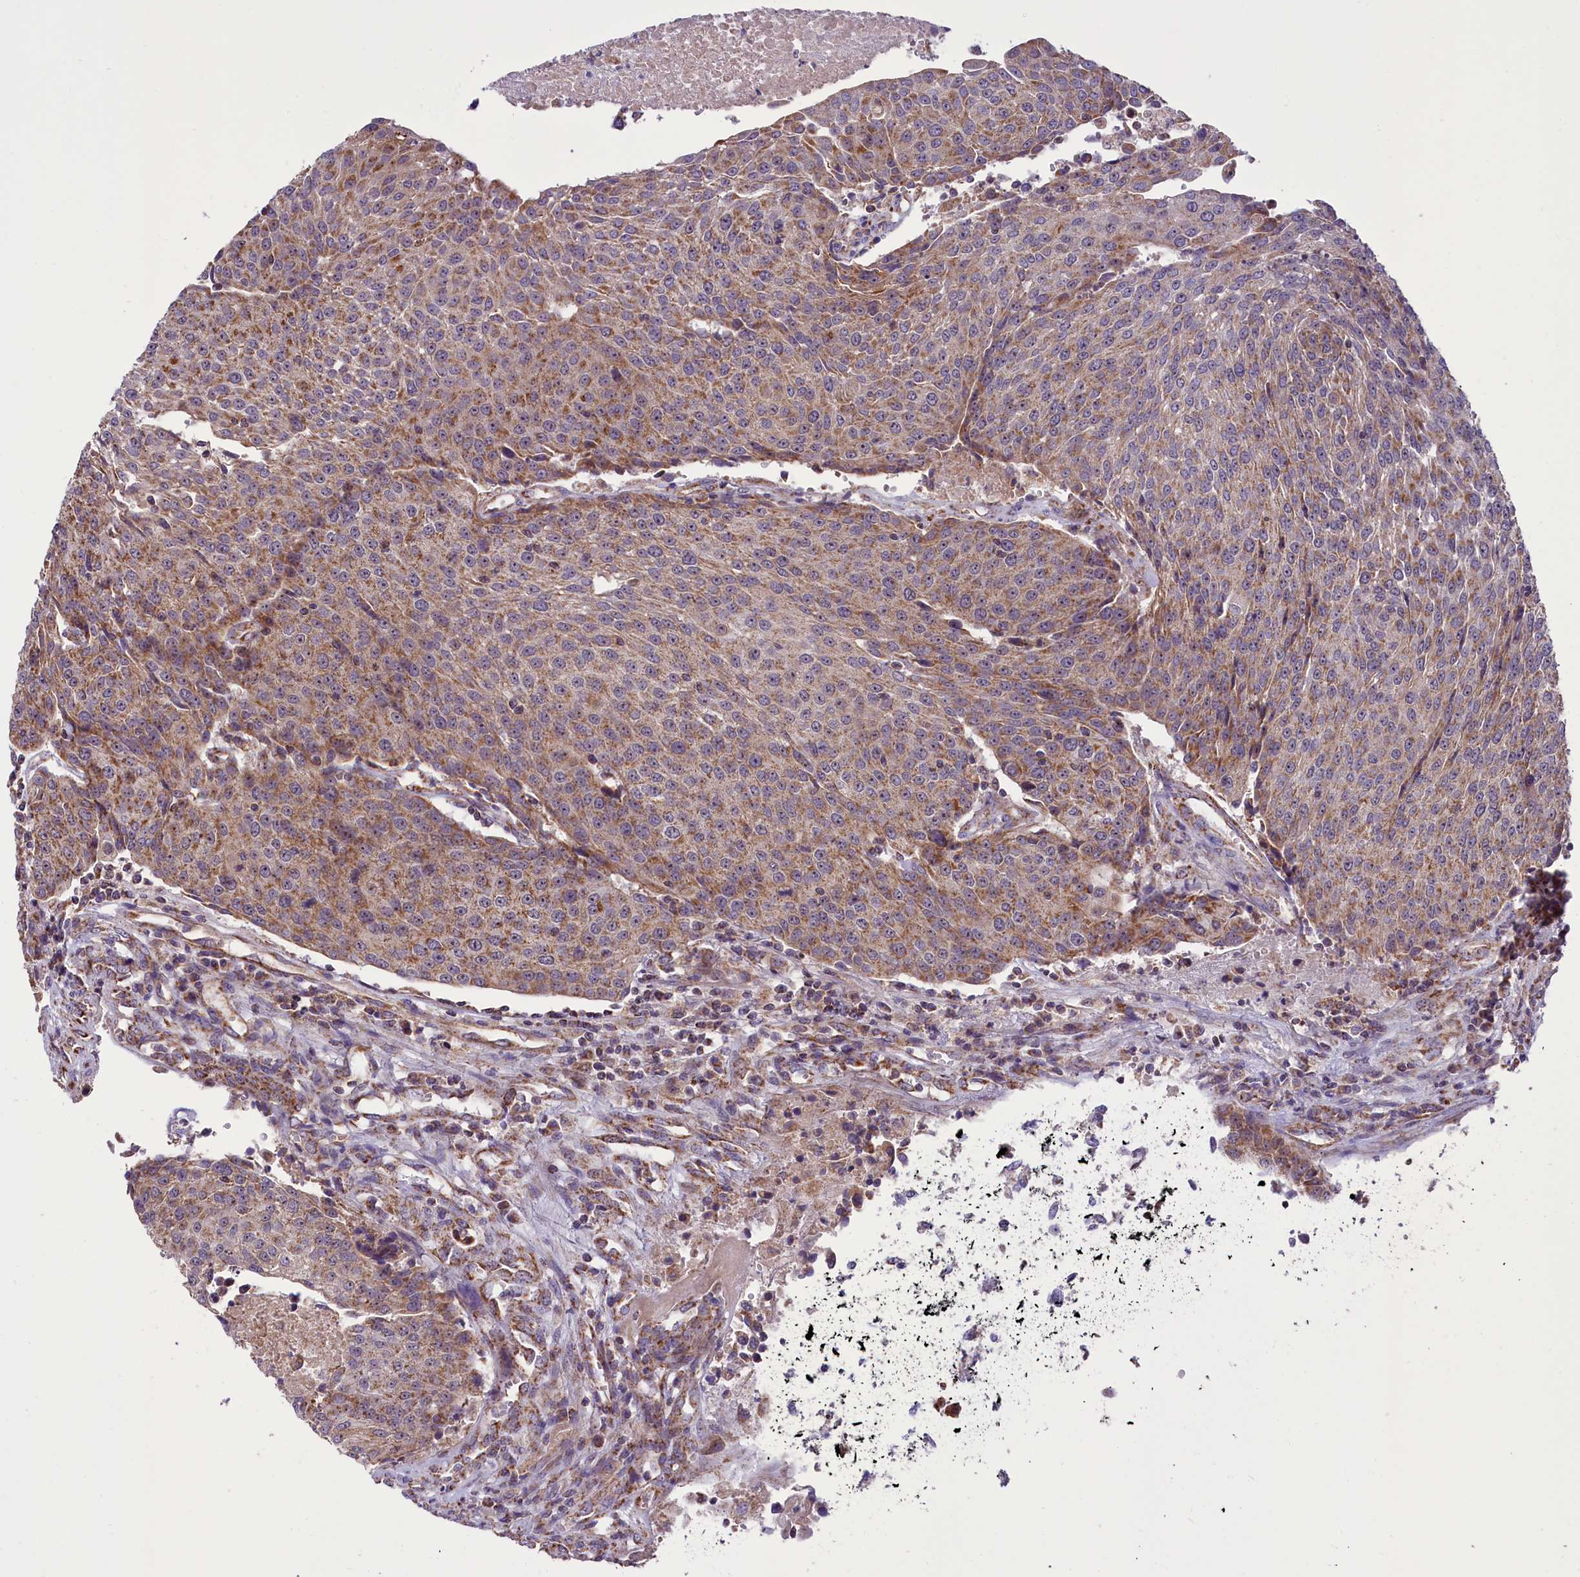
{"staining": {"intensity": "moderate", "quantity": ">75%", "location": "cytoplasmic/membranous"}, "tissue": "urothelial cancer", "cell_type": "Tumor cells", "image_type": "cancer", "snomed": [{"axis": "morphology", "description": "Urothelial carcinoma, High grade"}, {"axis": "topography", "description": "Urinary bladder"}], "caption": "This image shows IHC staining of human high-grade urothelial carcinoma, with medium moderate cytoplasmic/membranous positivity in about >75% of tumor cells.", "gene": "GLRX5", "patient": {"sex": "female", "age": 85}}